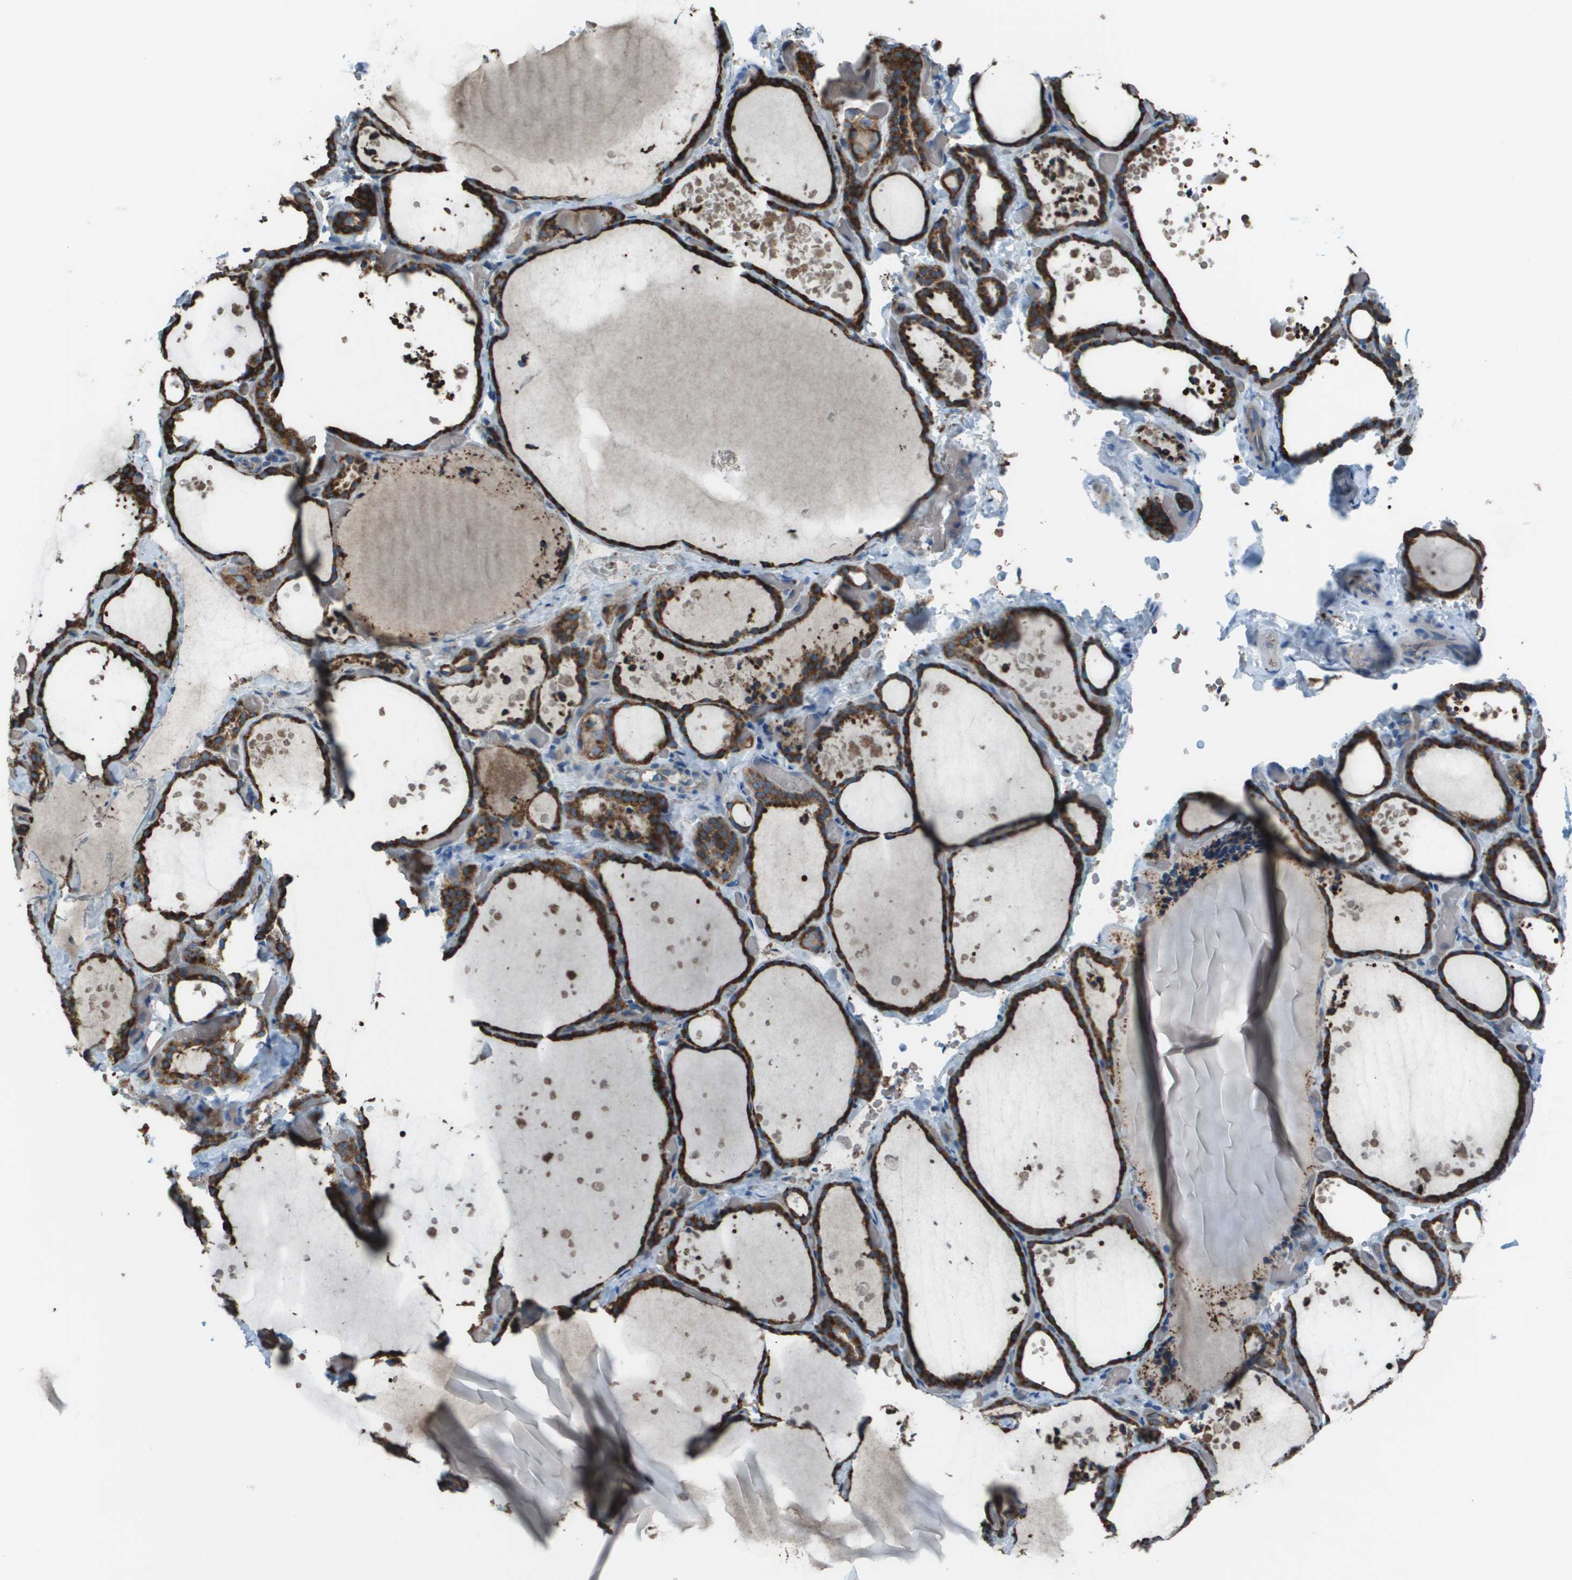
{"staining": {"intensity": "strong", "quantity": ">75%", "location": "cytoplasmic/membranous"}, "tissue": "thyroid gland", "cell_type": "Glandular cells", "image_type": "normal", "snomed": [{"axis": "morphology", "description": "Normal tissue, NOS"}, {"axis": "topography", "description": "Thyroid gland"}], "caption": "Immunohistochemistry (IHC) (DAB) staining of unremarkable thyroid gland reveals strong cytoplasmic/membranous protein expression in about >75% of glandular cells.", "gene": "UTS2", "patient": {"sex": "female", "age": 44}}